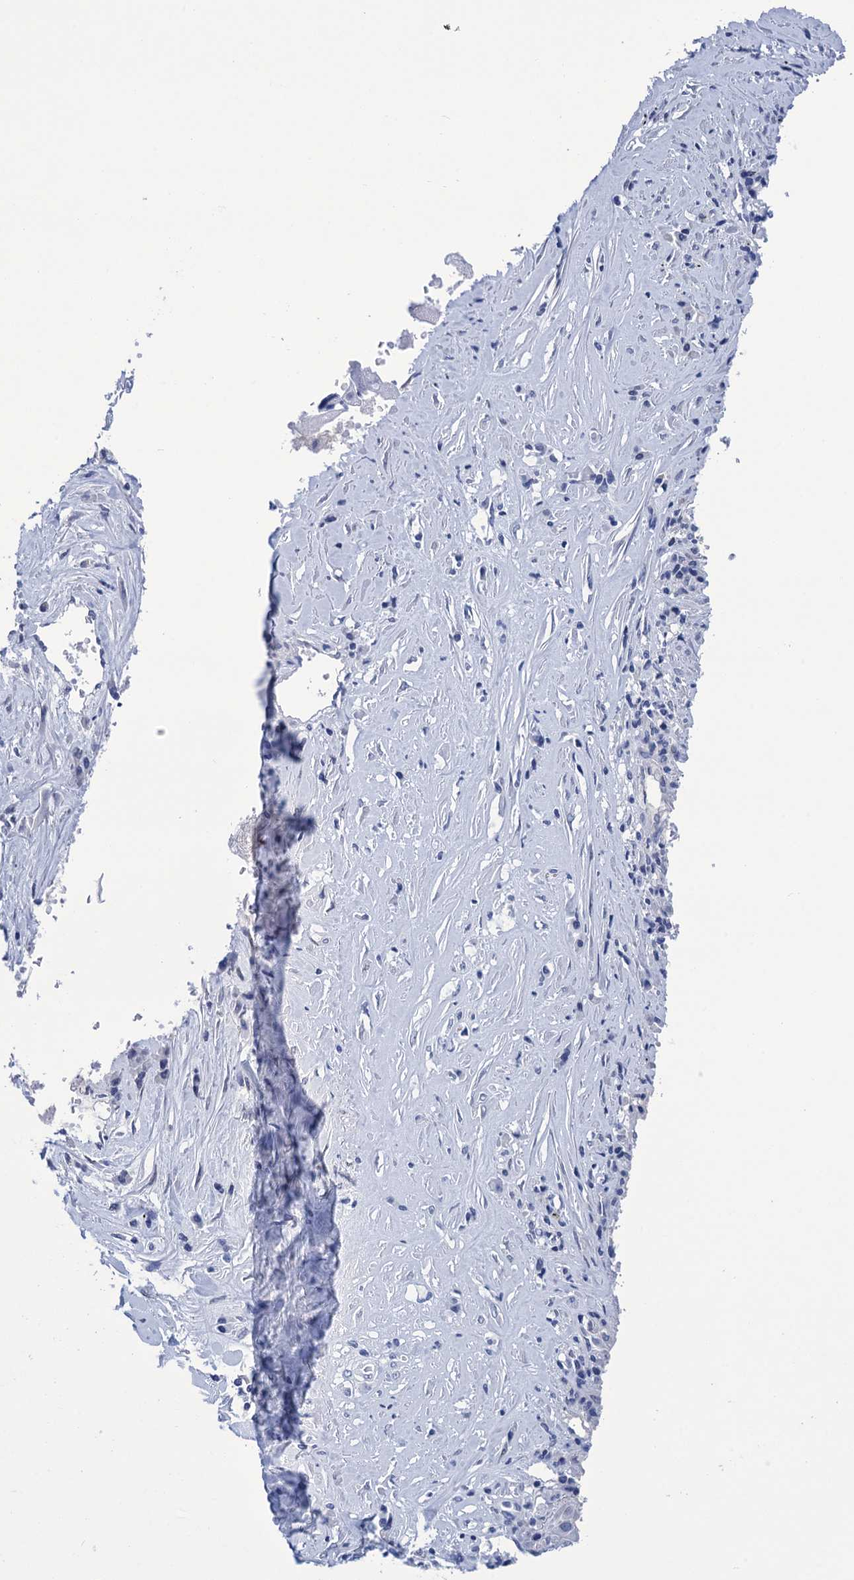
{"staining": {"intensity": "negative", "quantity": "none", "location": "none"}, "tissue": "lung cancer", "cell_type": "Tumor cells", "image_type": "cancer", "snomed": [{"axis": "morphology", "description": "Squamous cell carcinoma, NOS"}, {"axis": "topography", "description": "Lung"}], "caption": "Immunohistochemical staining of squamous cell carcinoma (lung) exhibits no significant staining in tumor cells.", "gene": "METTL25", "patient": {"sex": "male", "age": 61}}